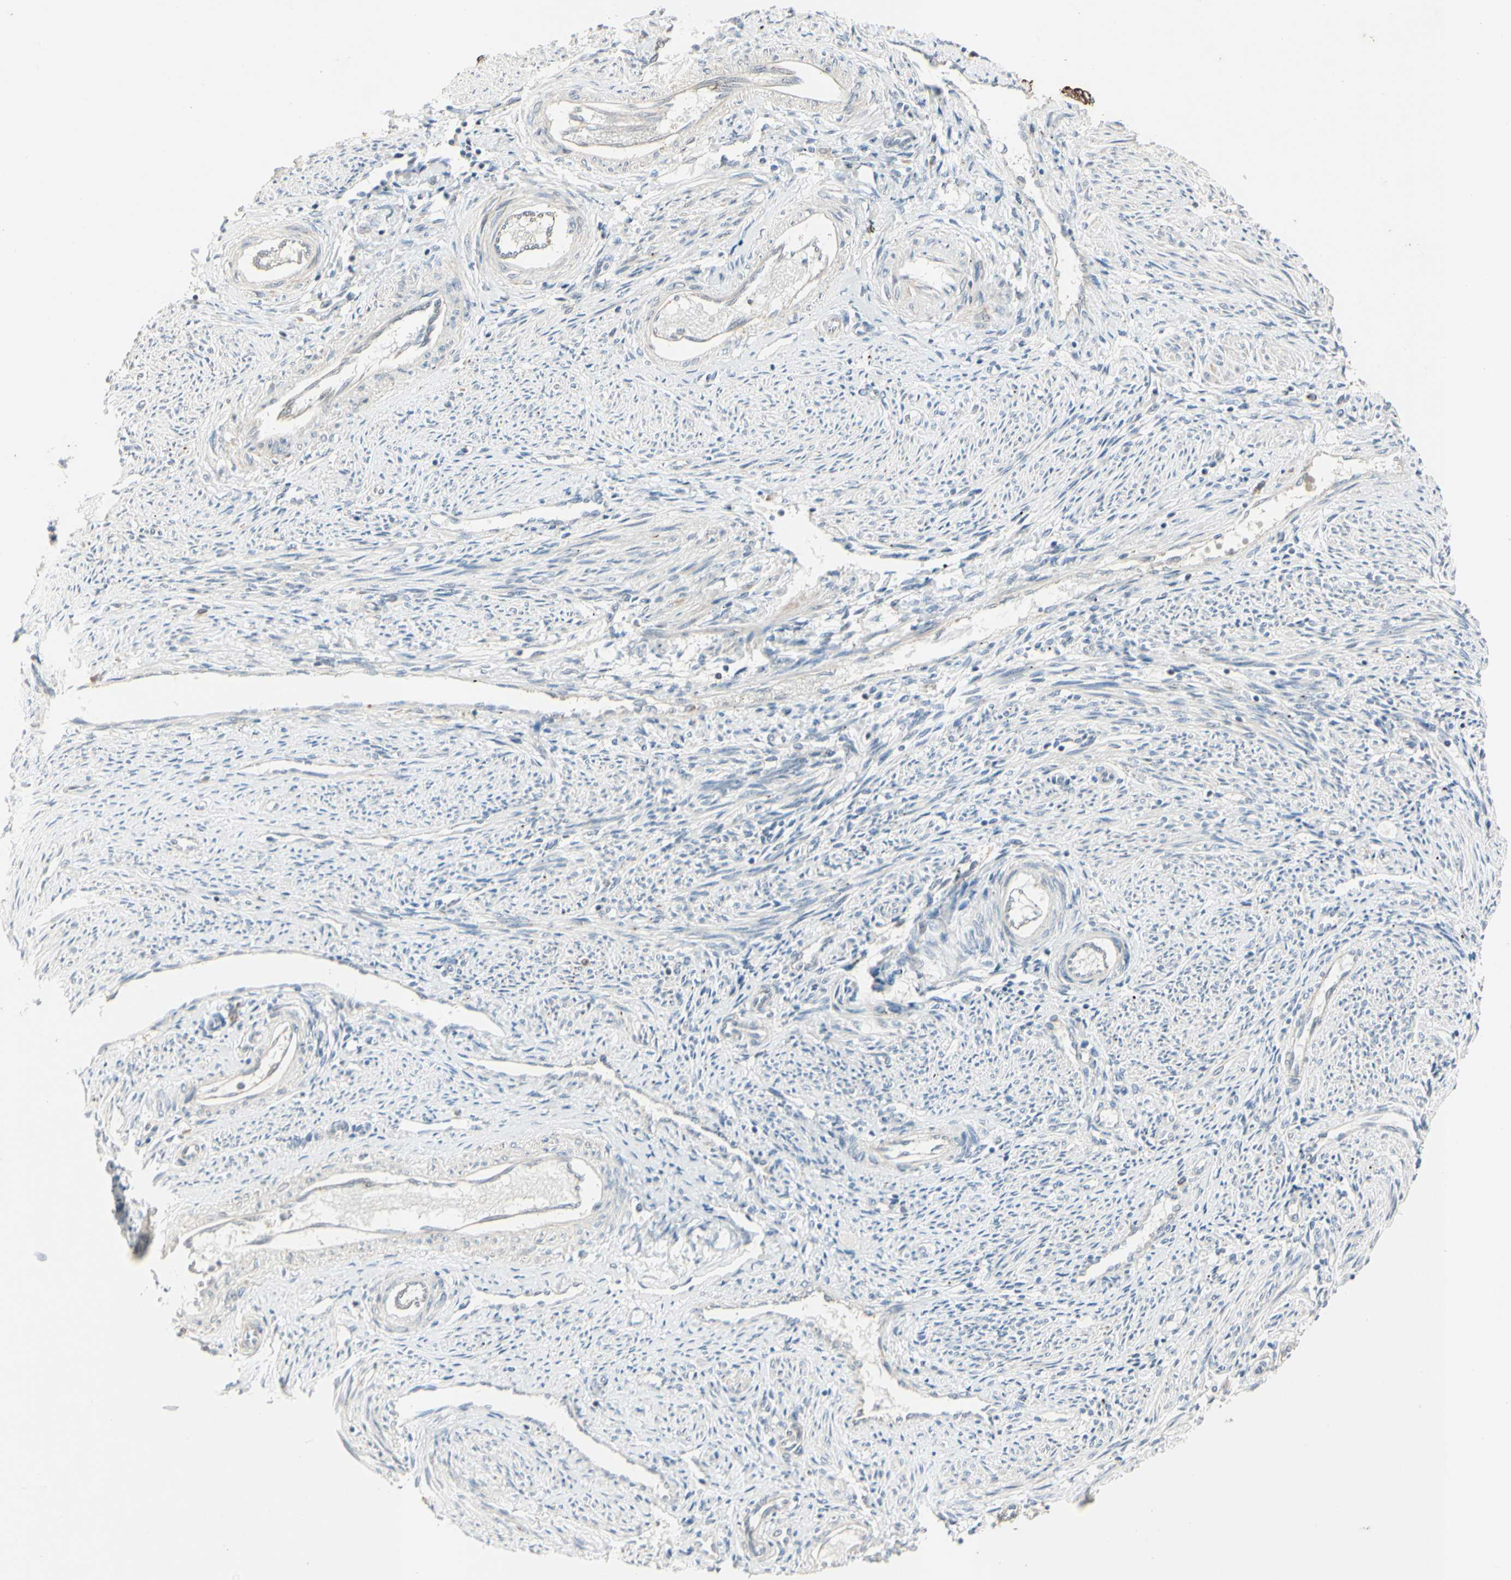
{"staining": {"intensity": "weak", "quantity": "<25%", "location": "cytoplasmic/membranous"}, "tissue": "endometrium", "cell_type": "Cells in endometrial stroma", "image_type": "normal", "snomed": [{"axis": "morphology", "description": "Normal tissue, NOS"}, {"axis": "topography", "description": "Endometrium"}], "caption": "Immunohistochemistry (IHC) of normal human endometrium exhibits no staining in cells in endometrial stroma.", "gene": "SKIL", "patient": {"sex": "female", "age": 42}}